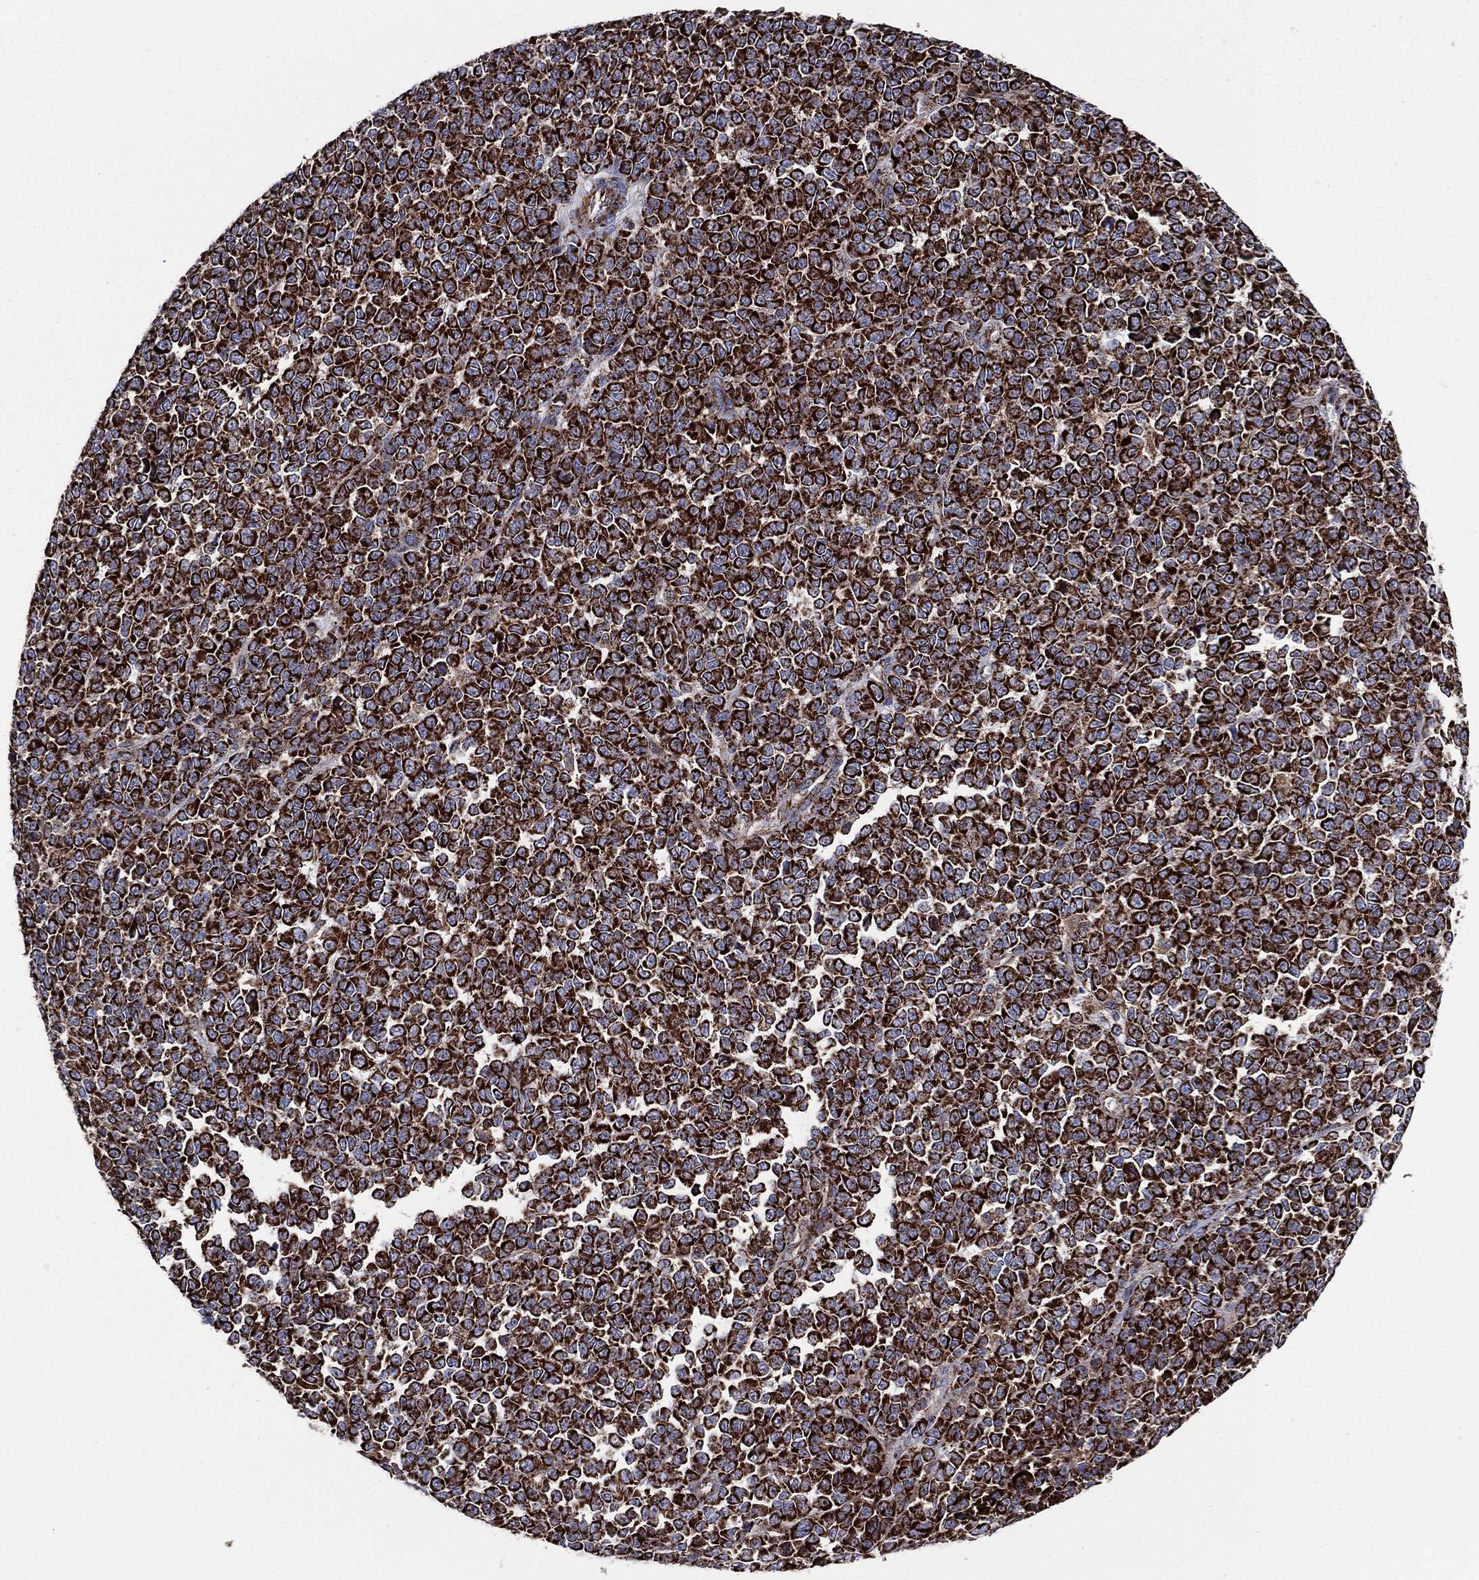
{"staining": {"intensity": "strong", "quantity": ">75%", "location": "cytoplasmic/membranous"}, "tissue": "melanoma", "cell_type": "Tumor cells", "image_type": "cancer", "snomed": [{"axis": "morphology", "description": "Malignant melanoma, NOS"}, {"axis": "topography", "description": "Skin"}], "caption": "A brown stain shows strong cytoplasmic/membranous staining of a protein in melanoma tumor cells.", "gene": "ANKRD37", "patient": {"sex": "female", "age": 95}}